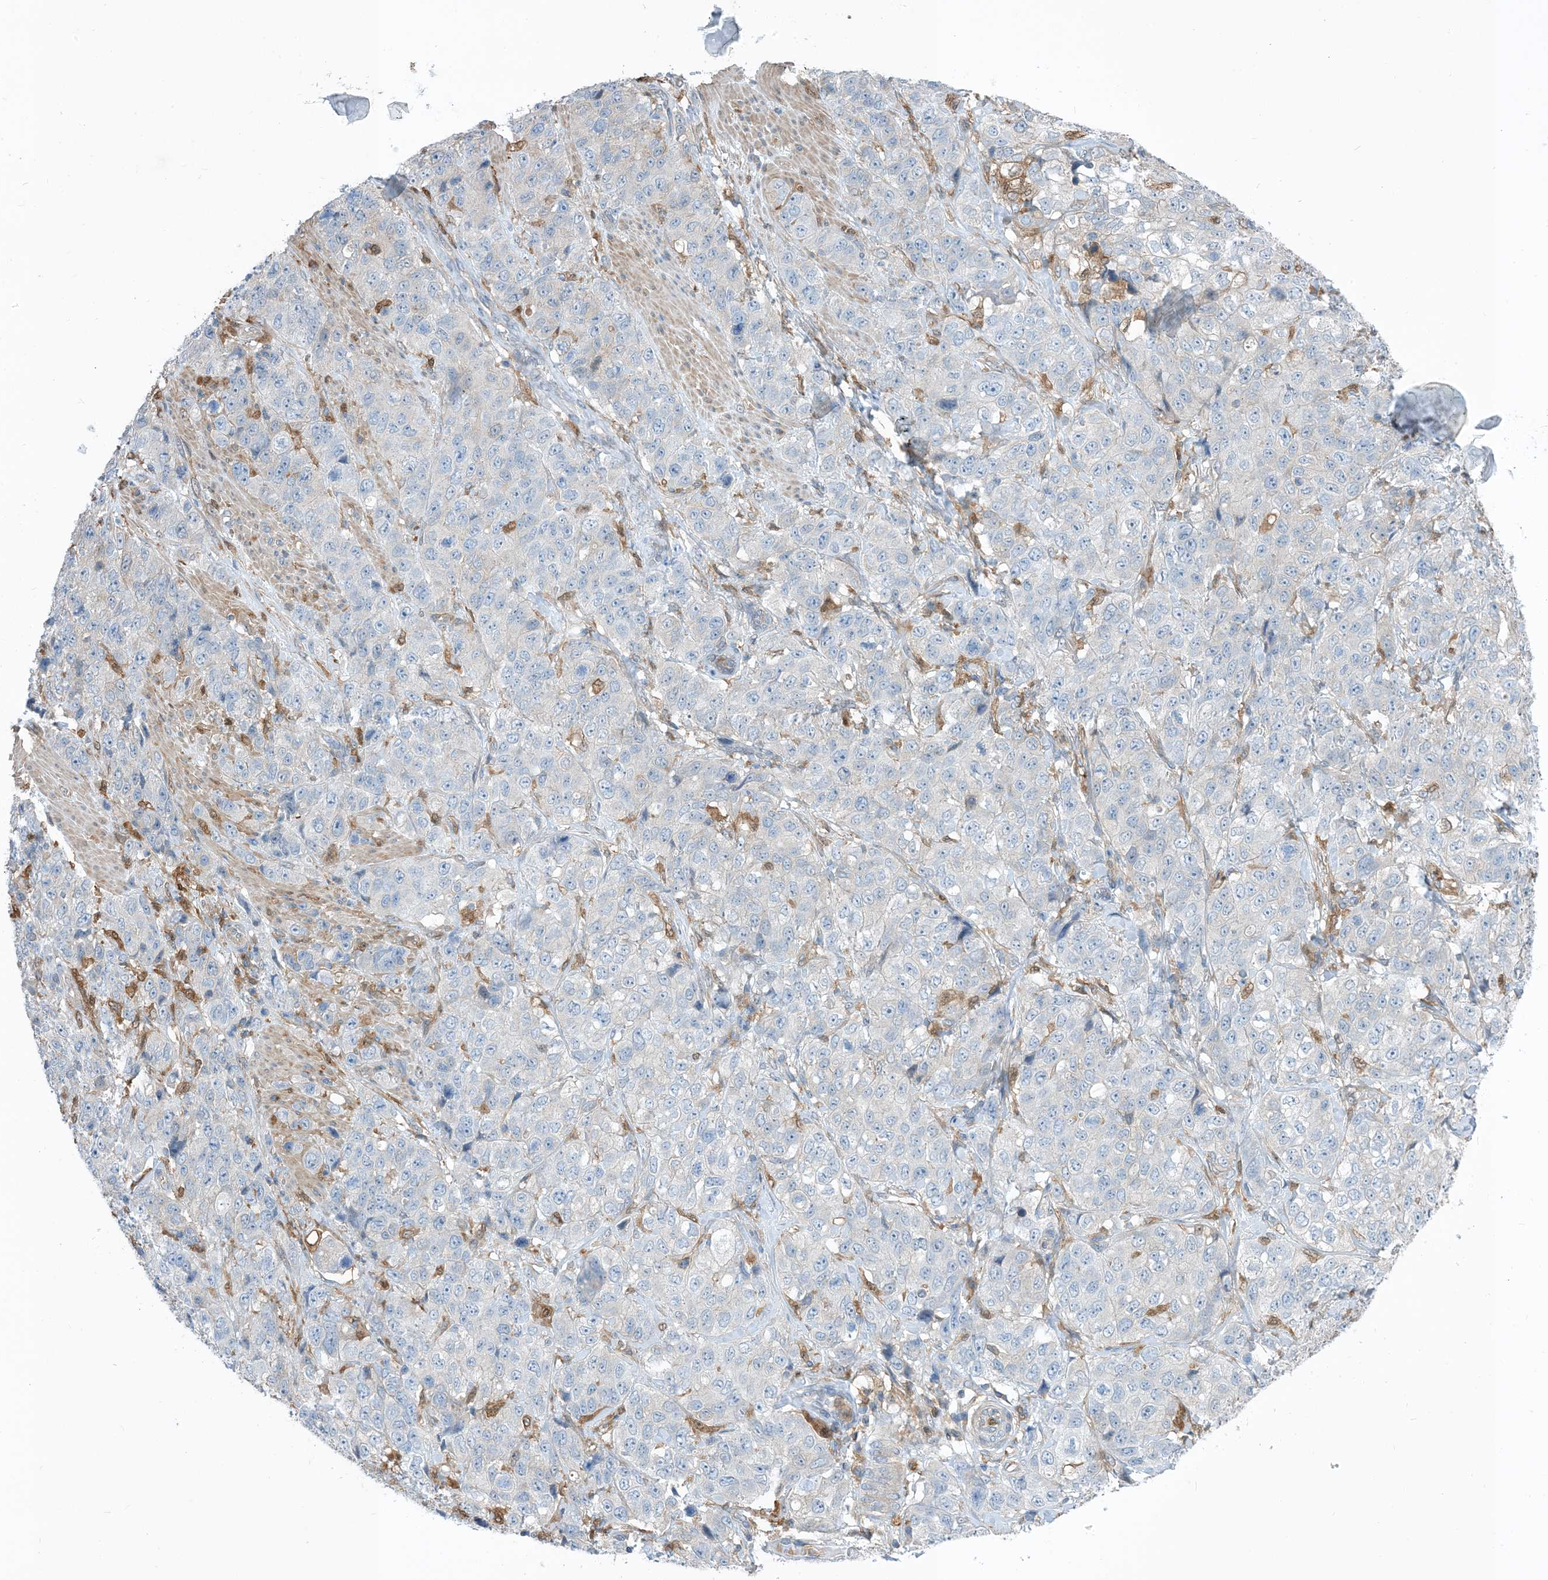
{"staining": {"intensity": "negative", "quantity": "none", "location": "none"}, "tissue": "stomach cancer", "cell_type": "Tumor cells", "image_type": "cancer", "snomed": [{"axis": "morphology", "description": "Adenocarcinoma, NOS"}, {"axis": "topography", "description": "Stomach"}], "caption": "Histopathology image shows no protein expression in tumor cells of adenocarcinoma (stomach) tissue. (Stains: DAB IHC with hematoxylin counter stain, Microscopy: brightfield microscopy at high magnification).", "gene": "NAGK", "patient": {"sex": "male", "age": 48}}